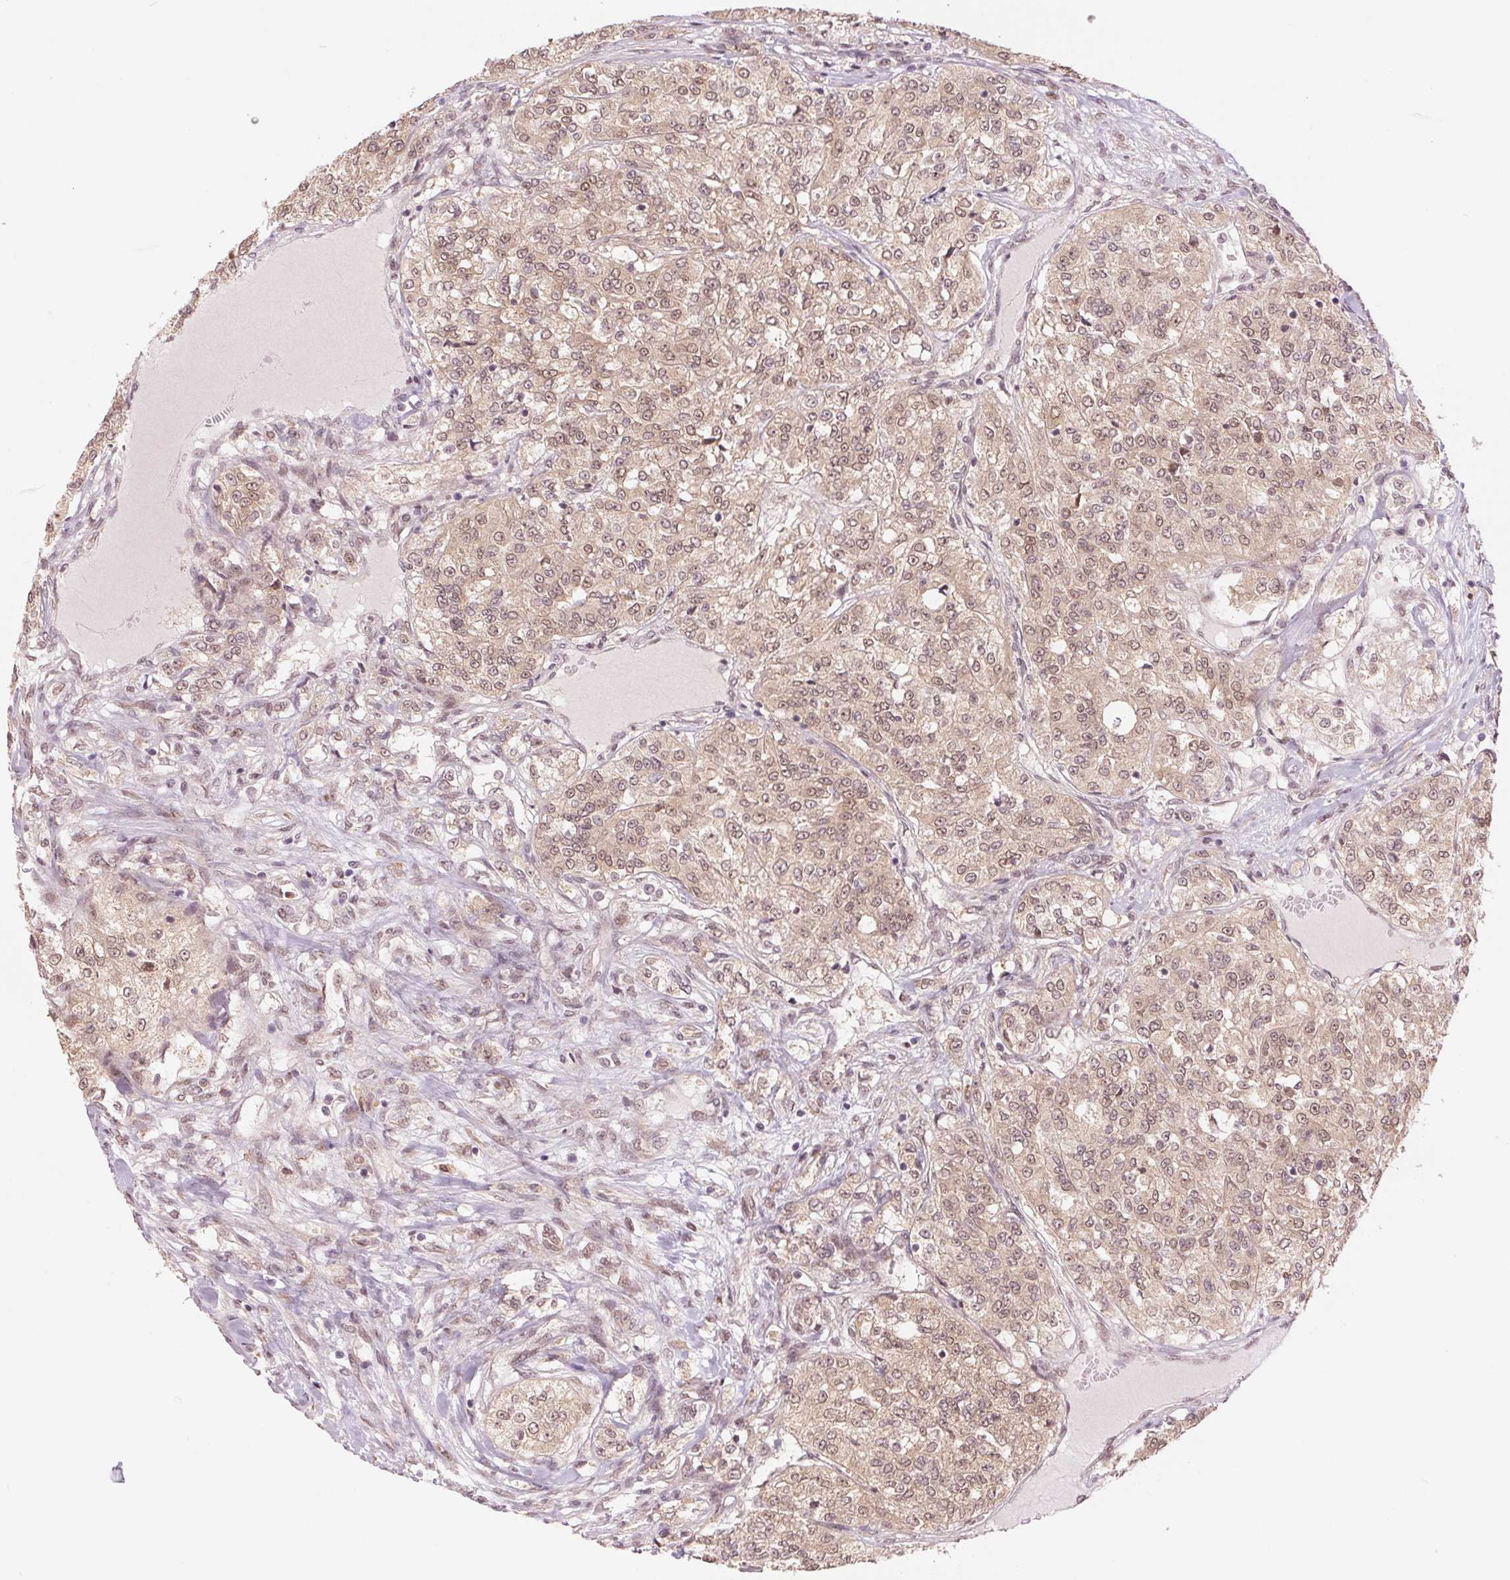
{"staining": {"intensity": "moderate", "quantity": ">75%", "location": "cytoplasmic/membranous,nuclear"}, "tissue": "renal cancer", "cell_type": "Tumor cells", "image_type": "cancer", "snomed": [{"axis": "morphology", "description": "Adenocarcinoma, NOS"}, {"axis": "topography", "description": "Kidney"}], "caption": "Immunohistochemistry of human renal cancer (adenocarcinoma) demonstrates medium levels of moderate cytoplasmic/membranous and nuclear expression in approximately >75% of tumor cells. (IHC, brightfield microscopy, high magnification).", "gene": "ERI3", "patient": {"sex": "female", "age": 63}}